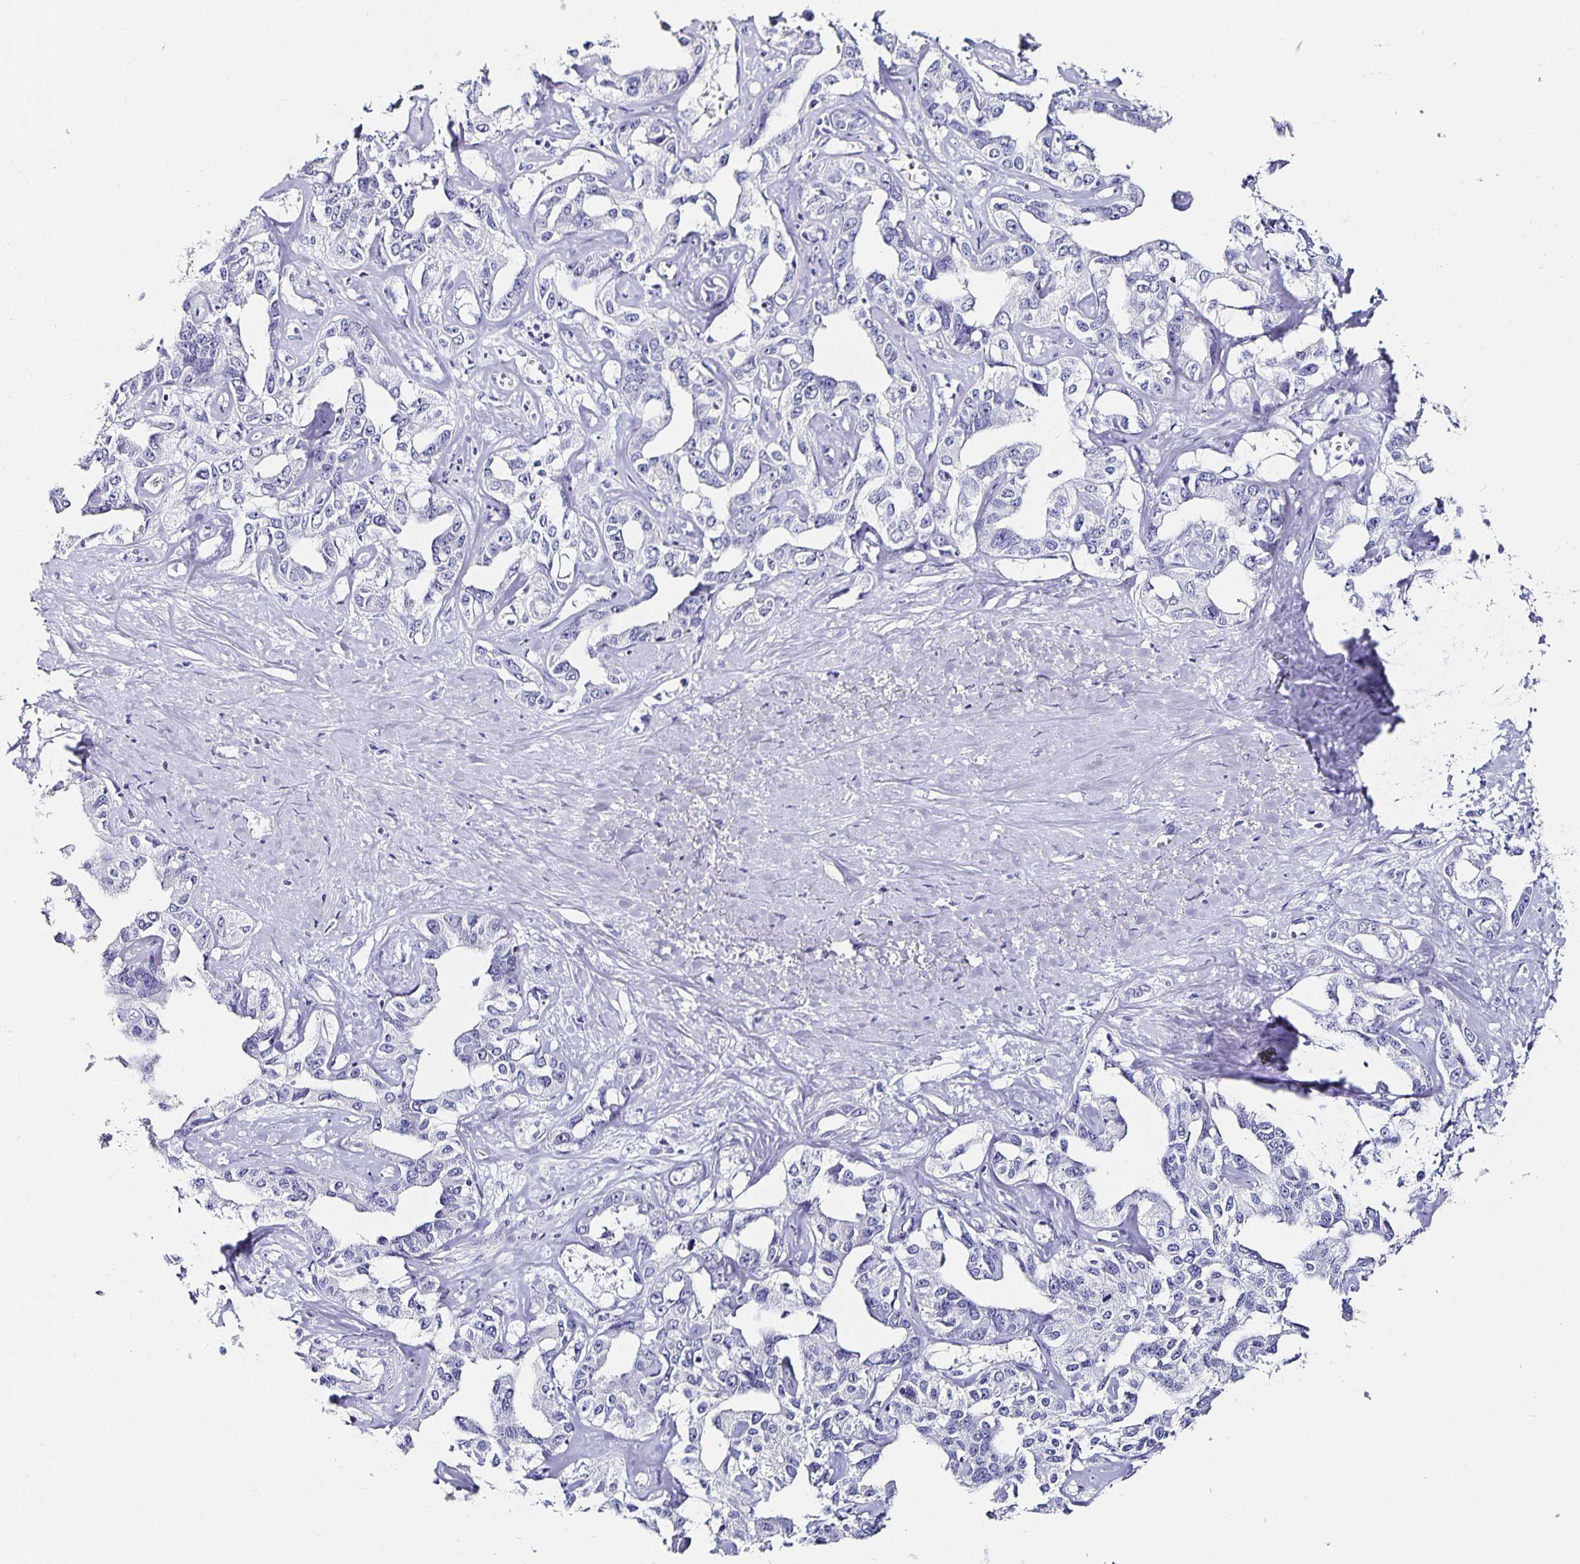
{"staining": {"intensity": "negative", "quantity": "none", "location": "none"}, "tissue": "liver cancer", "cell_type": "Tumor cells", "image_type": "cancer", "snomed": [{"axis": "morphology", "description": "Cholangiocarcinoma"}, {"axis": "topography", "description": "Liver"}], "caption": "The IHC photomicrograph has no significant staining in tumor cells of liver cancer (cholangiocarcinoma) tissue.", "gene": "CHGA", "patient": {"sex": "male", "age": 59}}